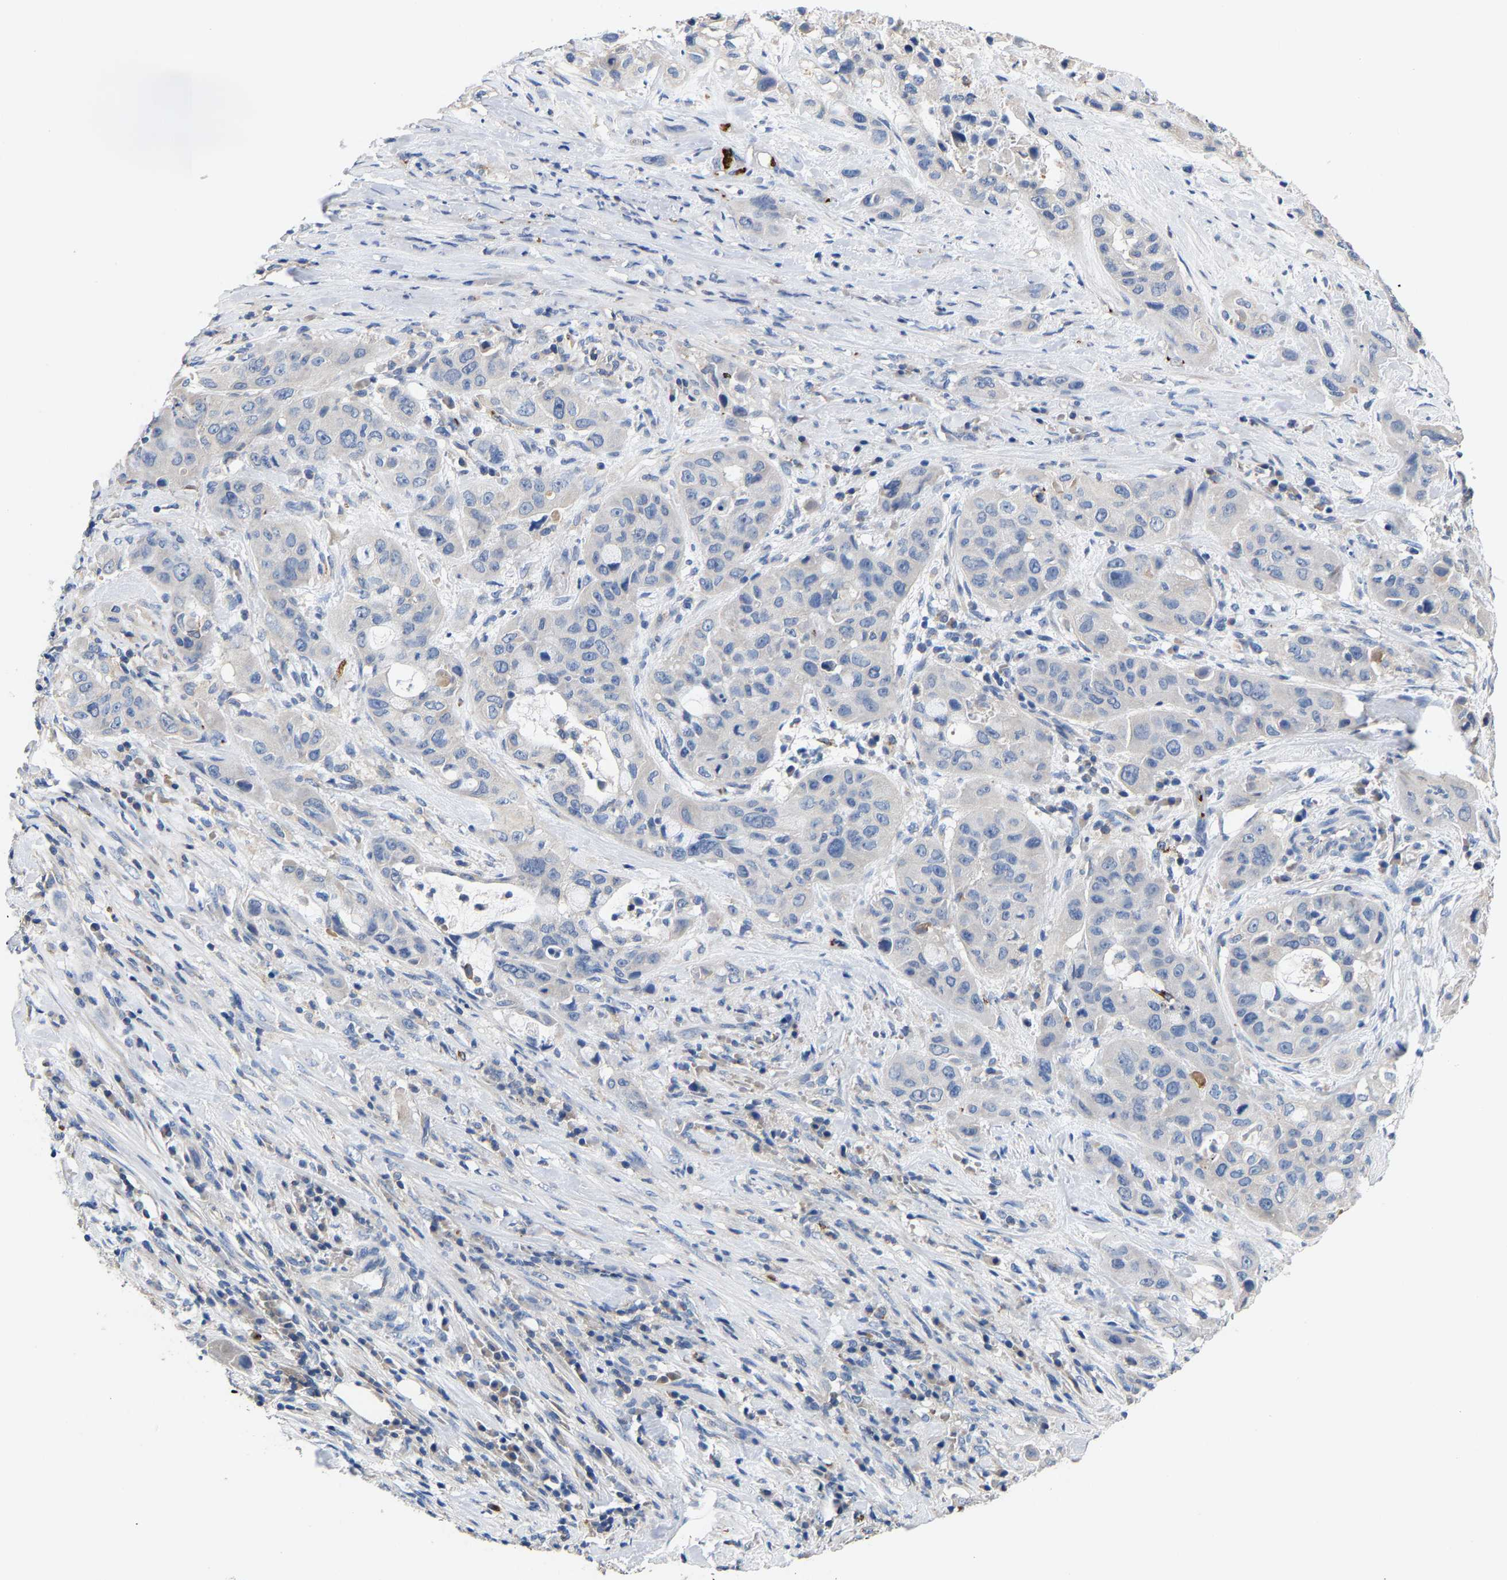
{"staining": {"intensity": "negative", "quantity": "none", "location": "none"}, "tissue": "pancreatic cancer", "cell_type": "Tumor cells", "image_type": "cancer", "snomed": [{"axis": "morphology", "description": "Adenocarcinoma, NOS"}, {"axis": "topography", "description": "Pancreas"}], "caption": "Micrograph shows no significant protein expression in tumor cells of pancreatic cancer. (DAB immunohistochemistry (IHC) with hematoxylin counter stain).", "gene": "CCDC171", "patient": {"sex": "male", "age": 53}}